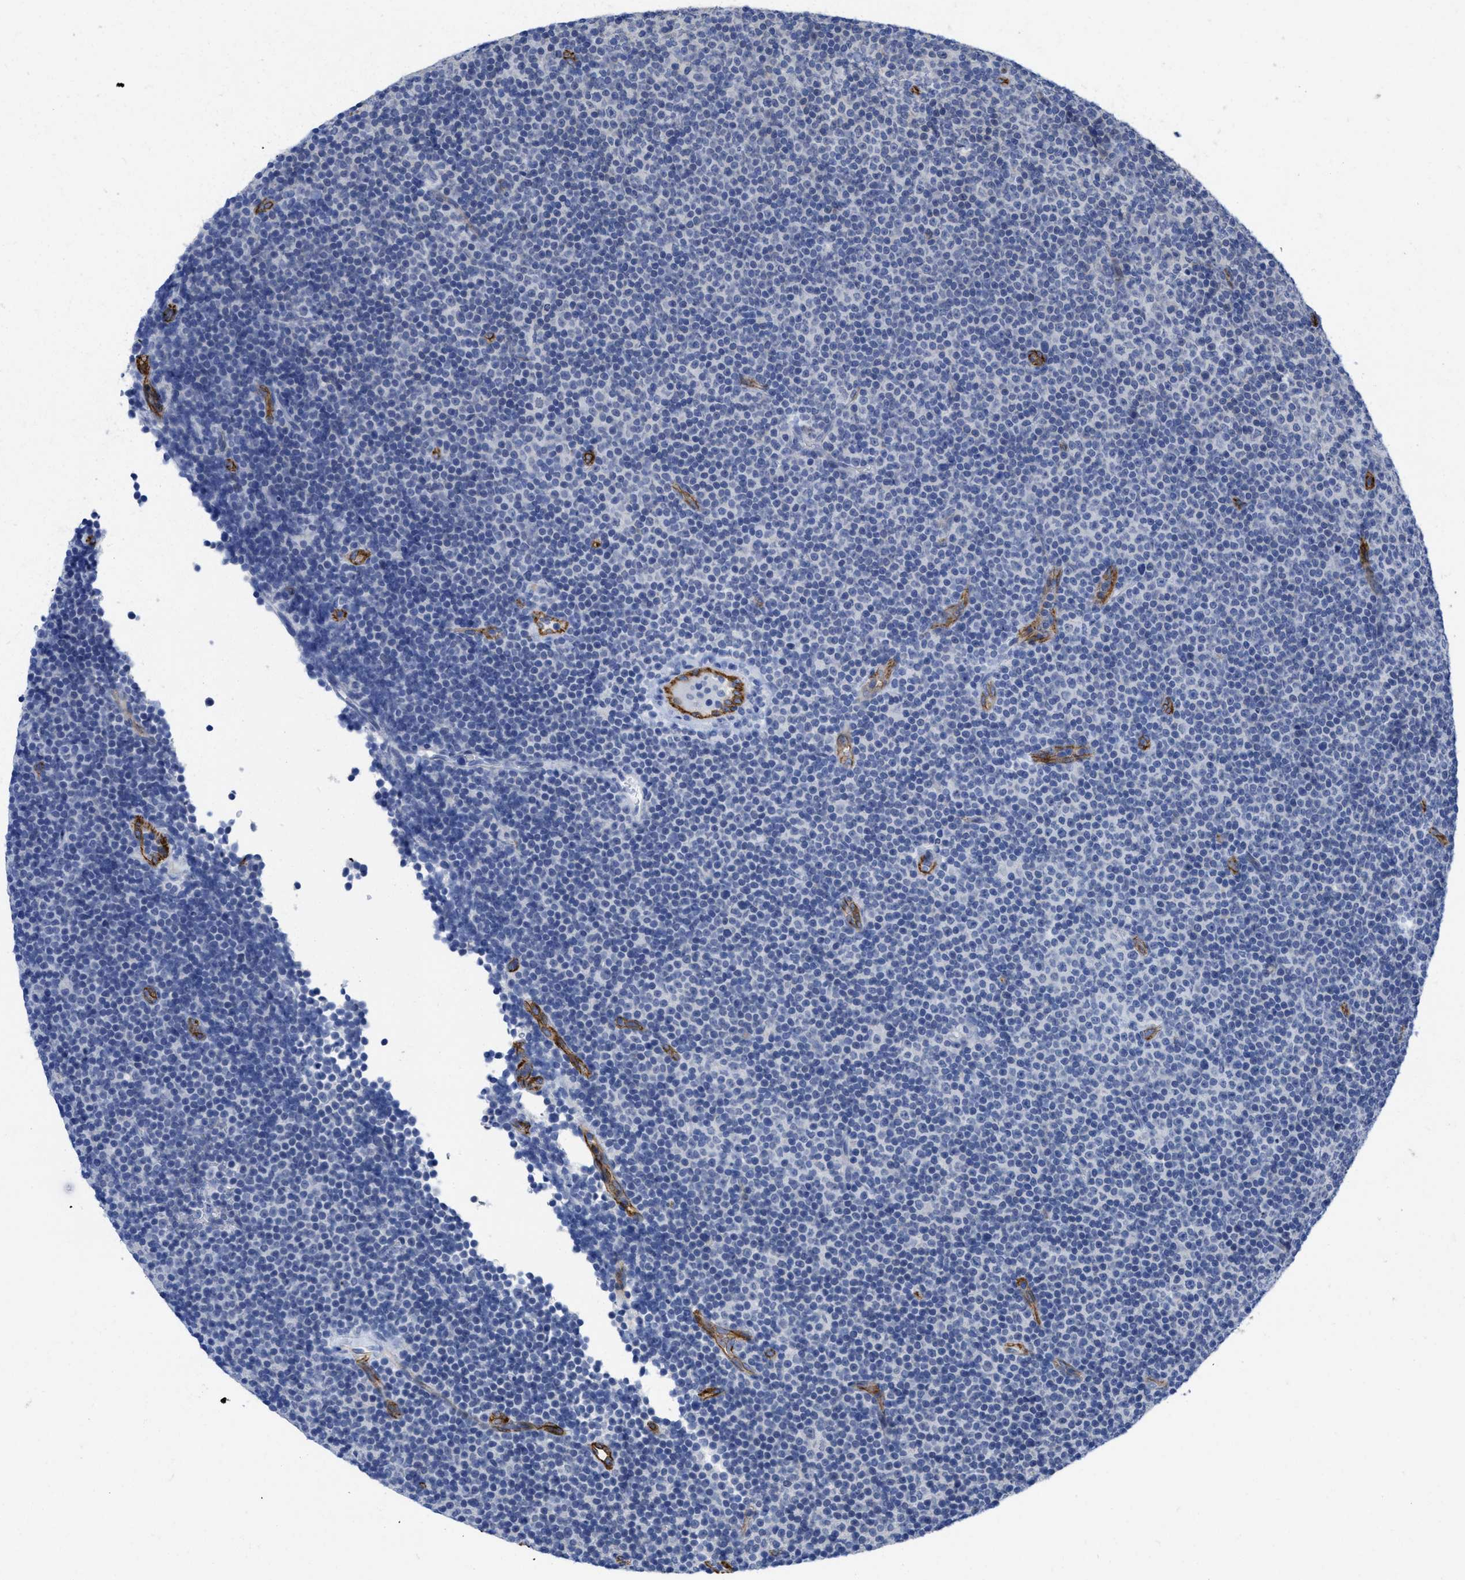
{"staining": {"intensity": "negative", "quantity": "none", "location": "none"}, "tissue": "lymphoma", "cell_type": "Tumor cells", "image_type": "cancer", "snomed": [{"axis": "morphology", "description": "Malignant lymphoma, non-Hodgkin's type, Low grade"}, {"axis": "topography", "description": "Lymph node"}], "caption": "Photomicrograph shows no protein staining in tumor cells of low-grade malignant lymphoma, non-Hodgkin's type tissue. Nuclei are stained in blue.", "gene": "ACKR1", "patient": {"sex": "female", "age": 67}}